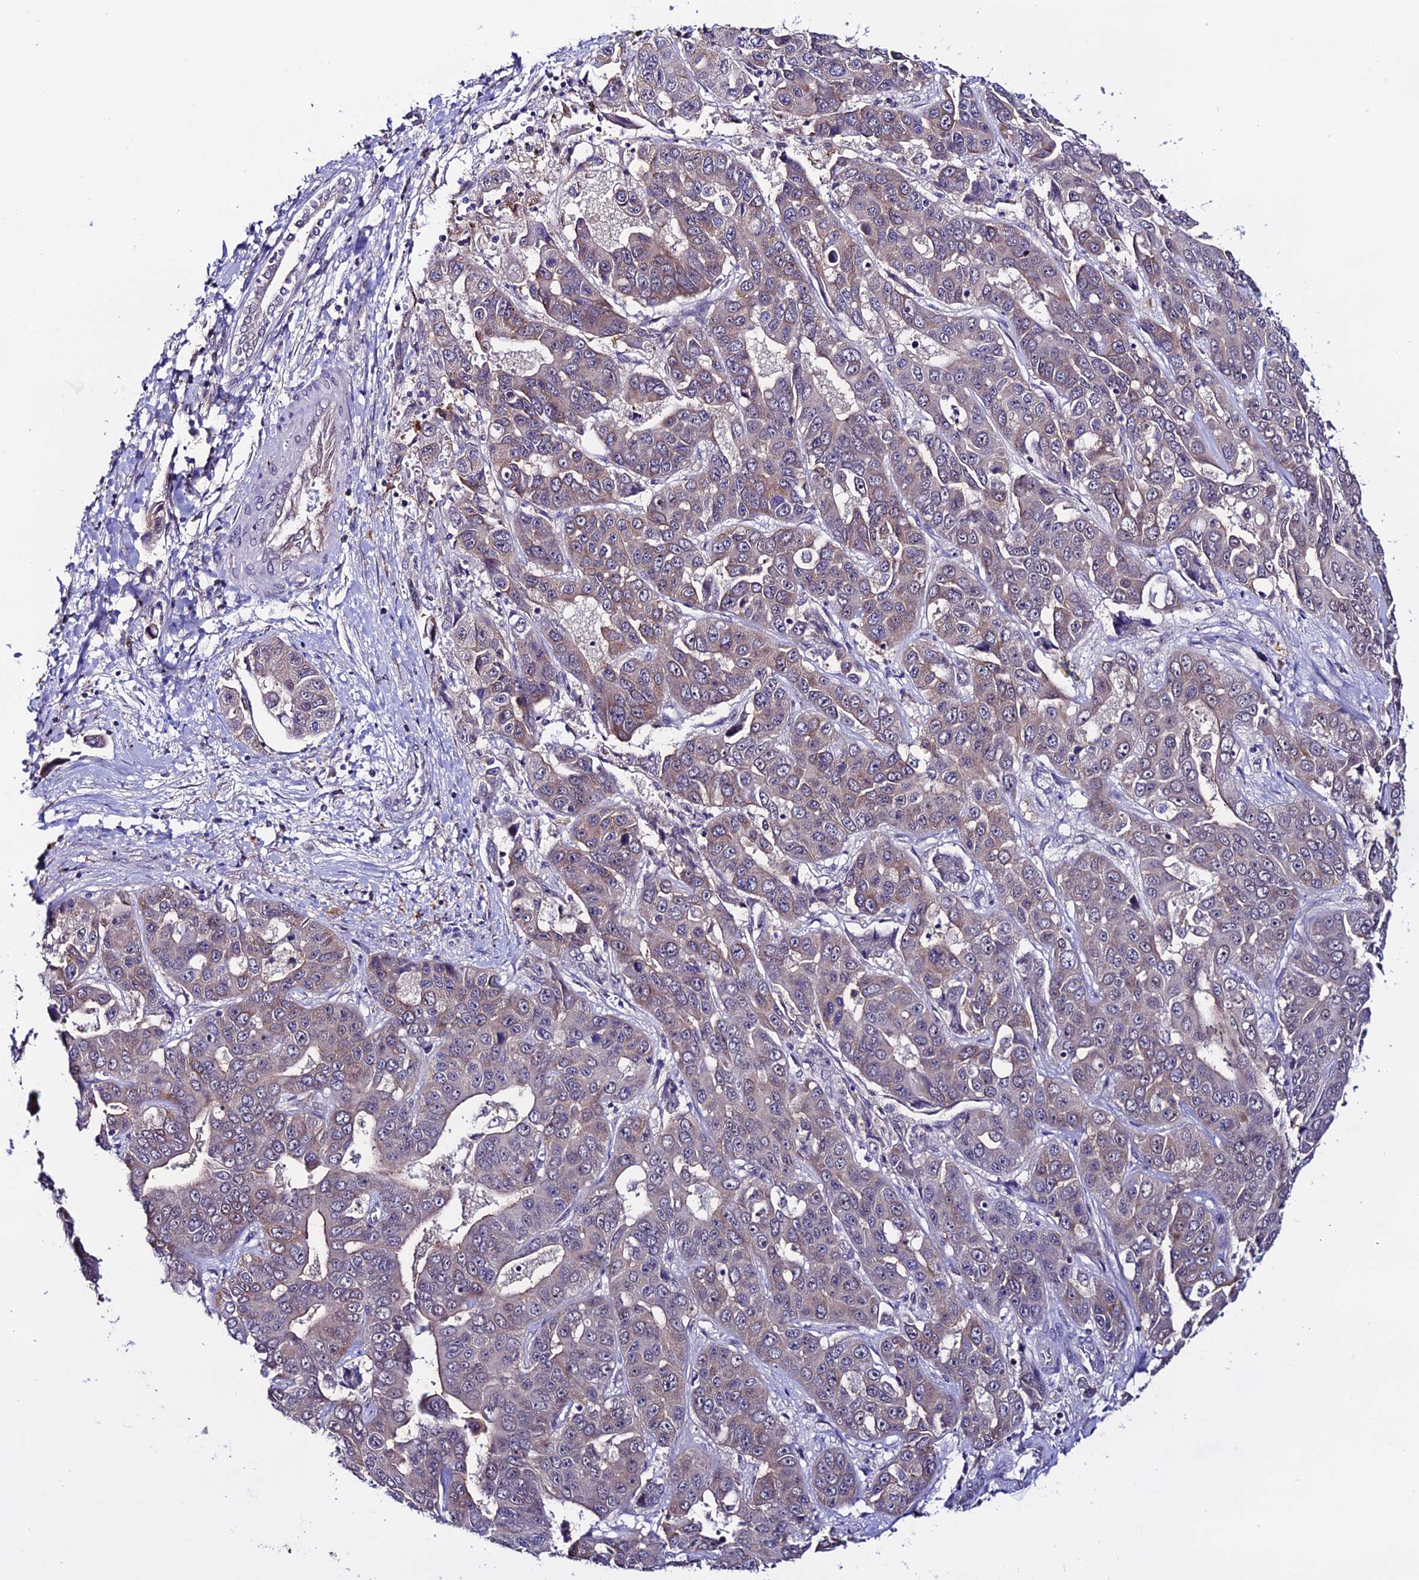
{"staining": {"intensity": "weak", "quantity": "25%-75%", "location": "cytoplasmic/membranous,nuclear"}, "tissue": "liver cancer", "cell_type": "Tumor cells", "image_type": "cancer", "snomed": [{"axis": "morphology", "description": "Cholangiocarcinoma"}, {"axis": "topography", "description": "Liver"}], "caption": "Immunohistochemical staining of liver cholangiocarcinoma exhibits weak cytoplasmic/membranous and nuclear protein positivity in about 25%-75% of tumor cells.", "gene": "FZD8", "patient": {"sex": "female", "age": 52}}